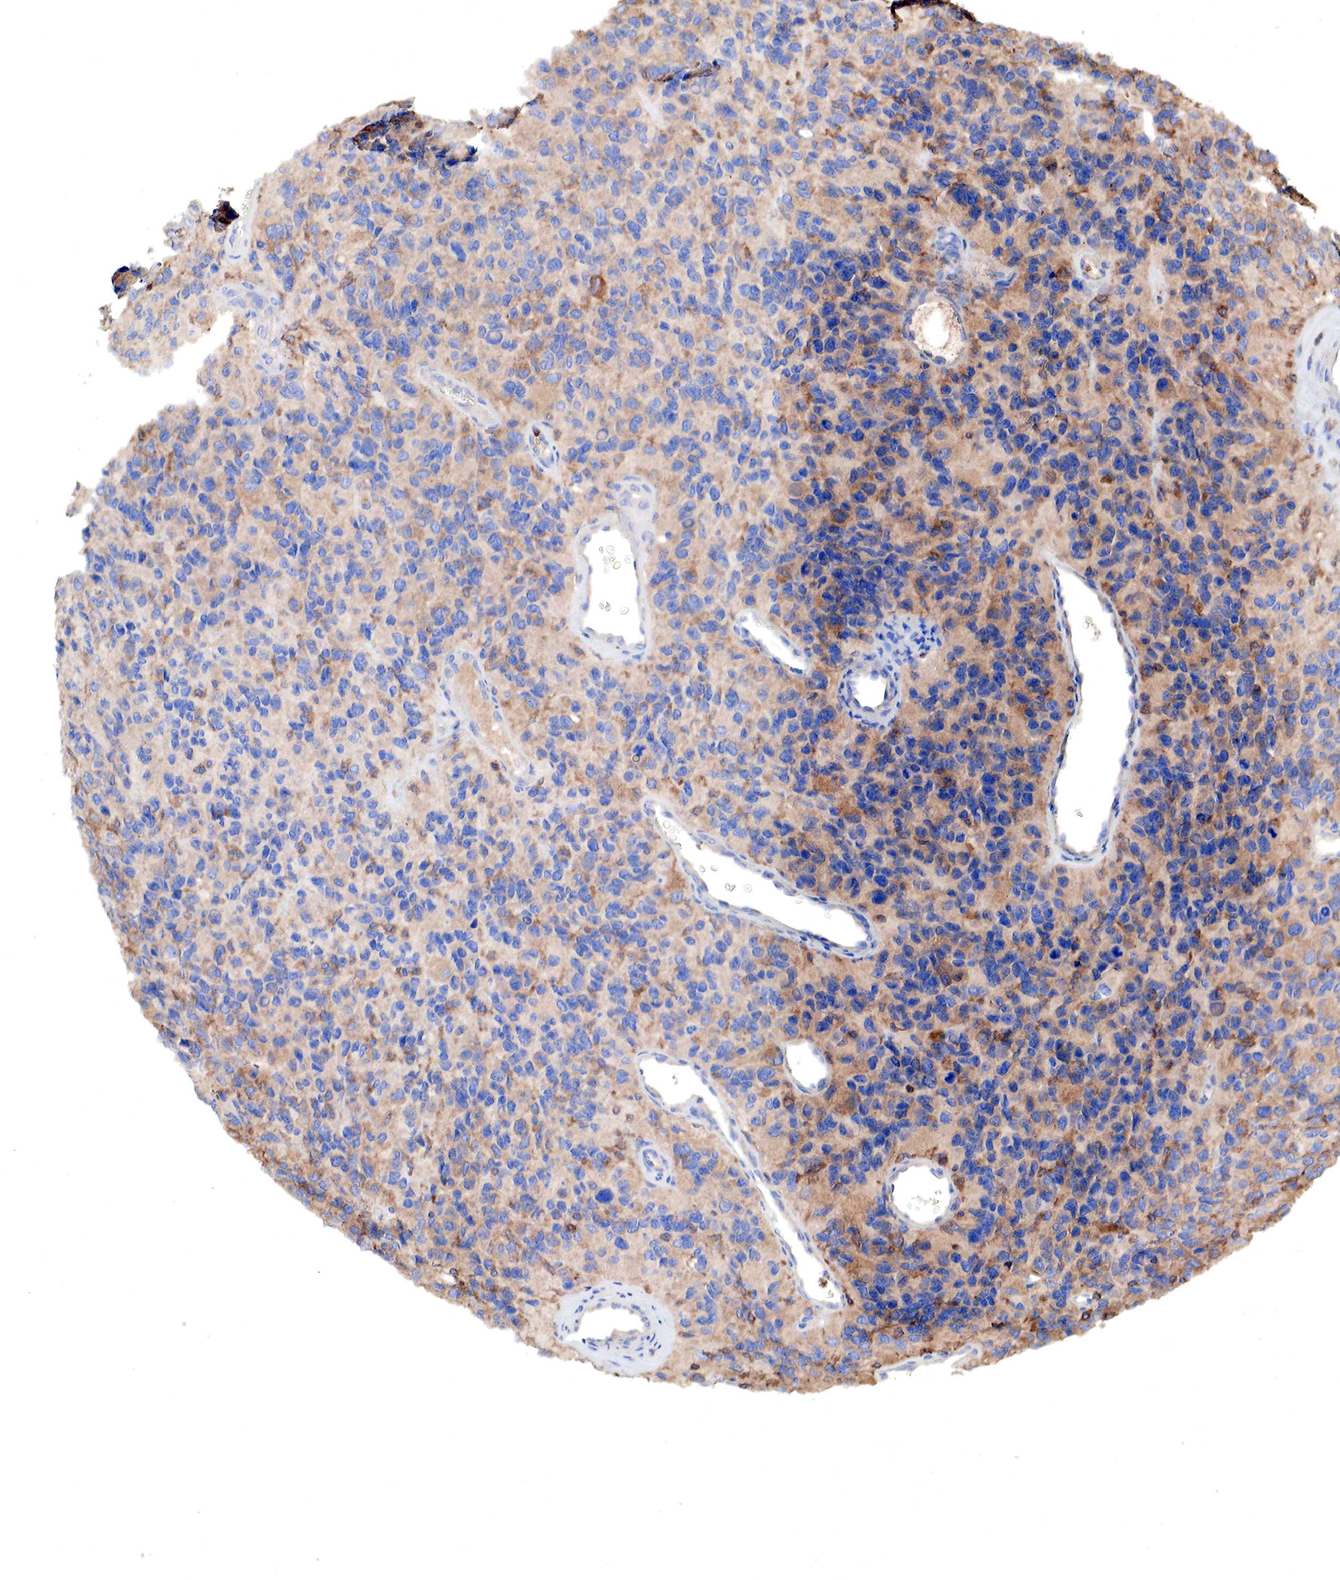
{"staining": {"intensity": "moderate", "quantity": "25%-75%", "location": "cytoplasmic/membranous"}, "tissue": "glioma", "cell_type": "Tumor cells", "image_type": "cancer", "snomed": [{"axis": "morphology", "description": "Glioma, malignant, High grade"}, {"axis": "topography", "description": "Brain"}], "caption": "Glioma was stained to show a protein in brown. There is medium levels of moderate cytoplasmic/membranous expression in approximately 25%-75% of tumor cells. The protein of interest is shown in brown color, while the nuclei are stained blue.", "gene": "G6PD", "patient": {"sex": "male", "age": 77}}